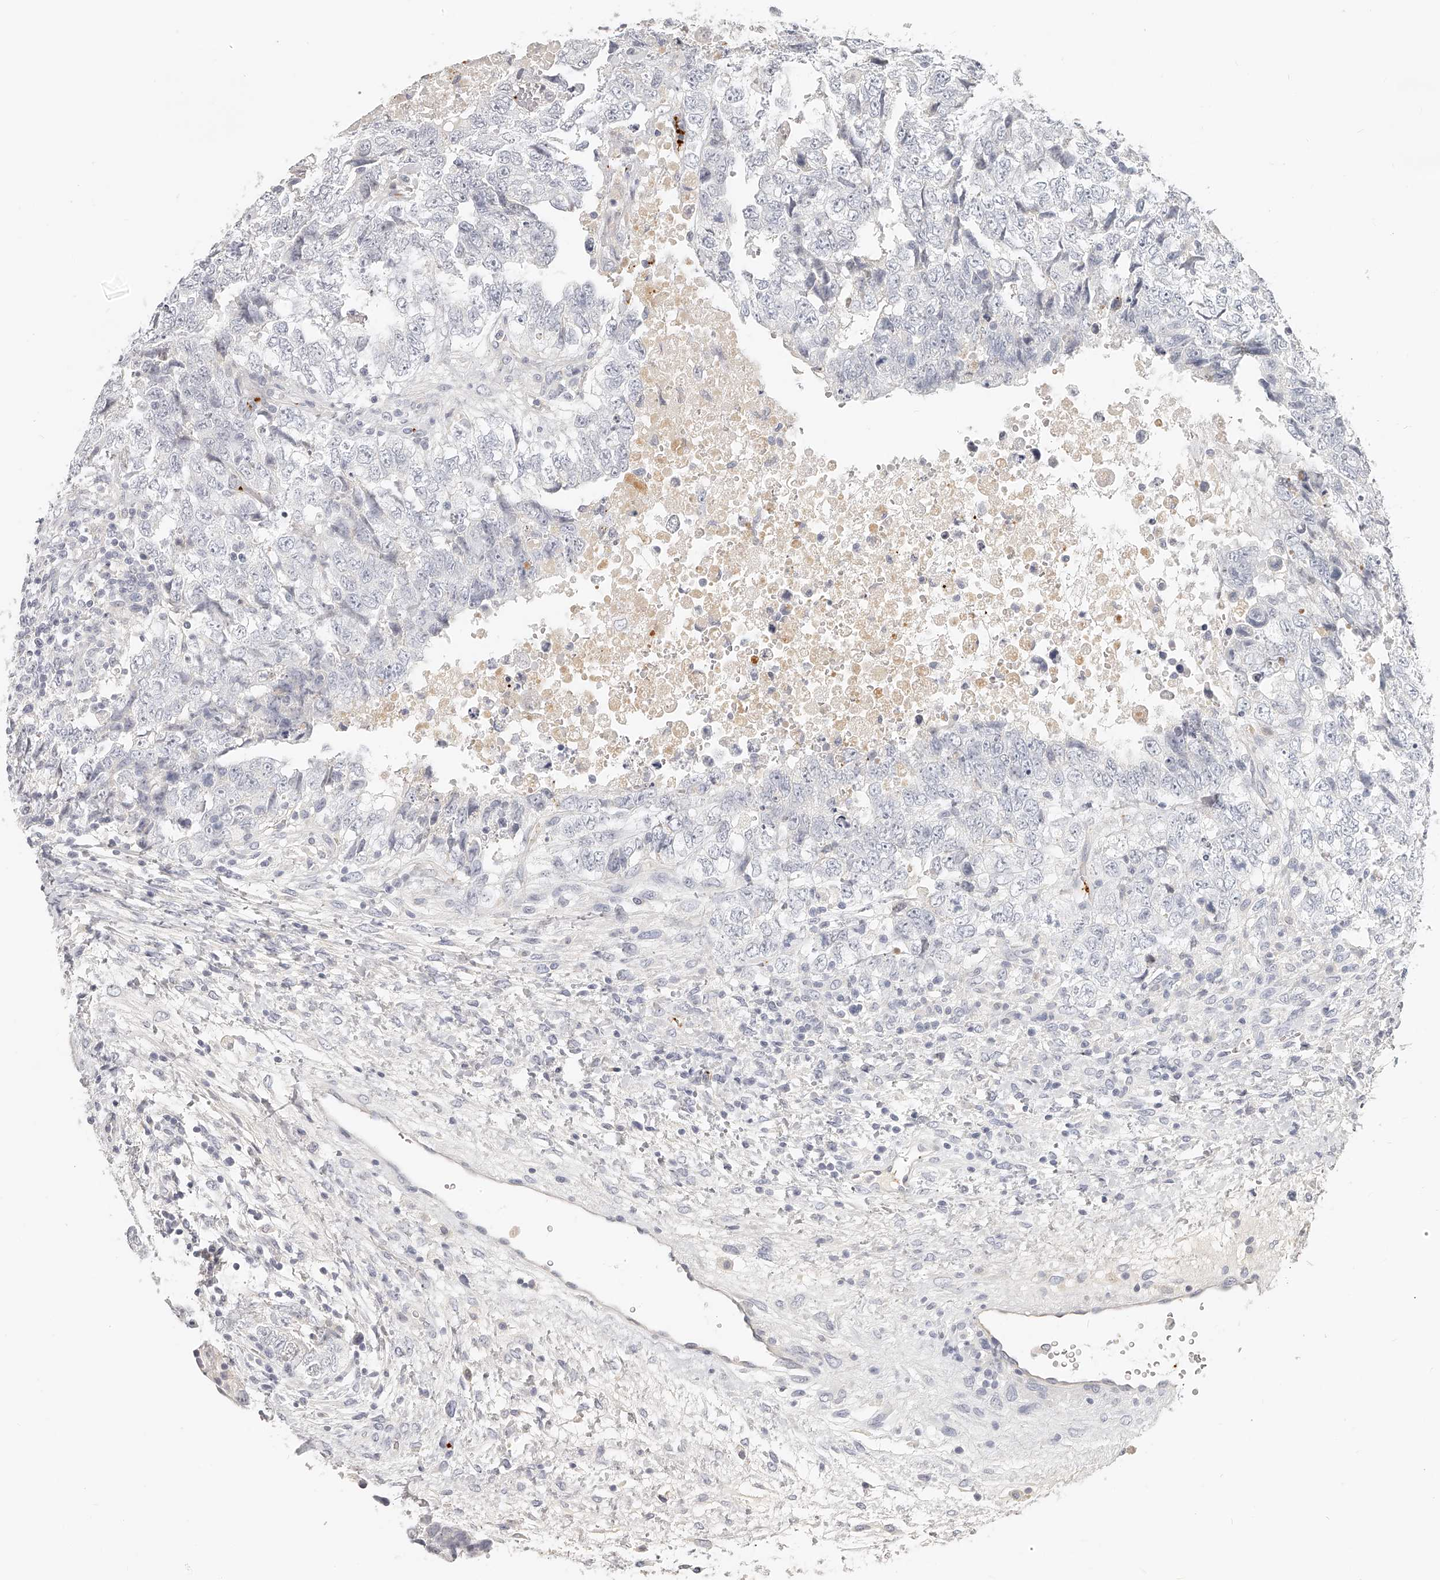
{"staining": {"intensity": "negative", "quantity": "none", "location": "none"}, "tissue": "testis cancer", "cell_type": "Tumor cells", "image_type": "cancer", "snomed": [{"axis": "morphology", "description": "Carcinoma, Embryonal, NOS"}, {"axis": "topography", "description": "Testis"}], "caption": "The image reveals no staining of tumor cells in testis cancer (embryonal carcinoma).", "gene": "ITGB3", "patient": {"sex": "male", "age": 37}}